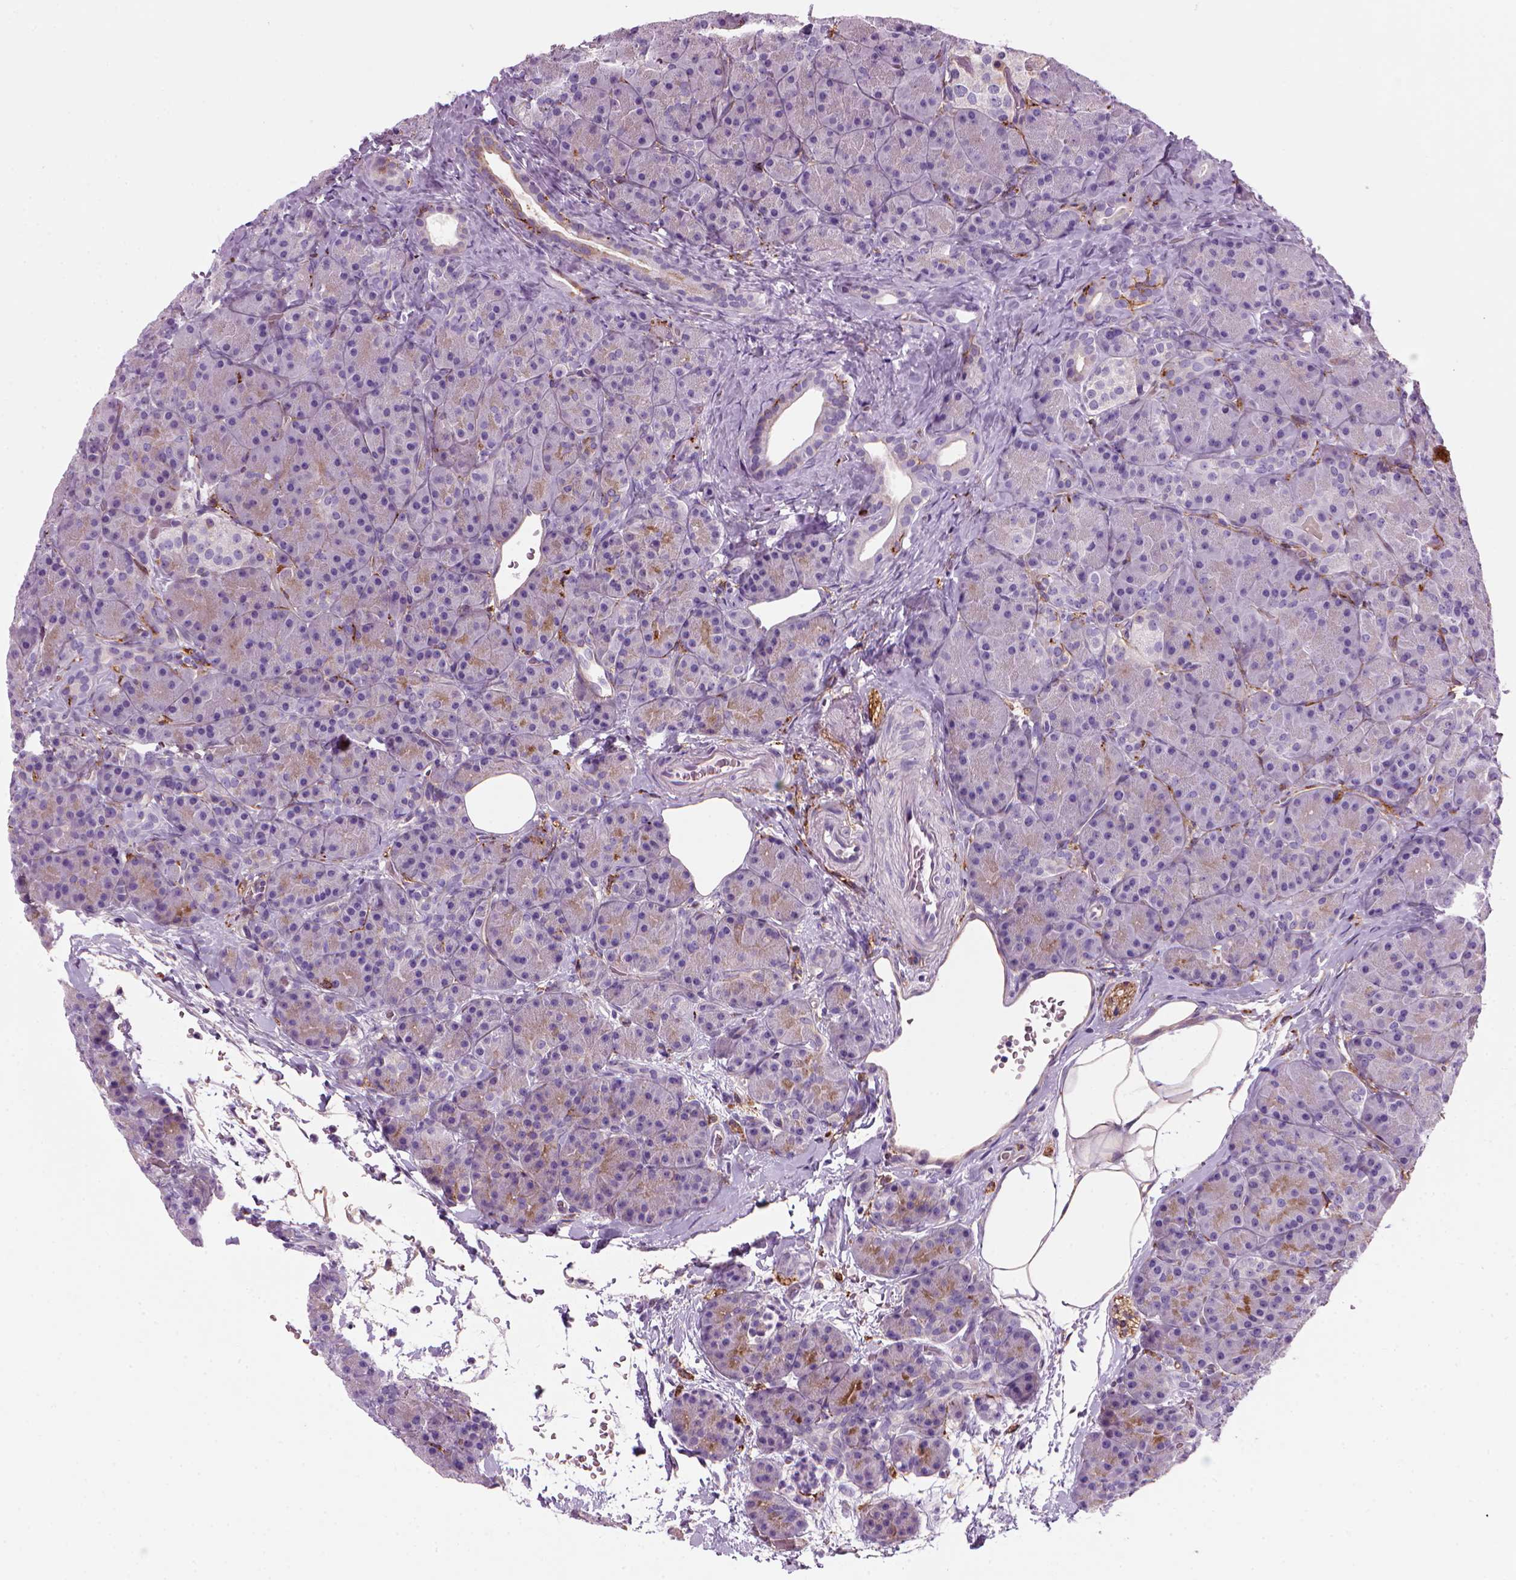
{"staining": {"intensity": "negative", "quantity": "none", "location": "none"}, "tissue": "pancreas", "cell_type": "Exocrine glandular cells", "image_type": "normal", "snomed": [{"axis": "morphology", "description": "Normal tissue, NOS"}, {"axis": "topography", "description": "Pancreas"}], "caption": "The immunohistochemistry (IHC) histopathology image has no significant staining in exocrine glandular cells of pancreas.", "gene": "MARCKS", "patient": {"sex": "male", "age": 57}}